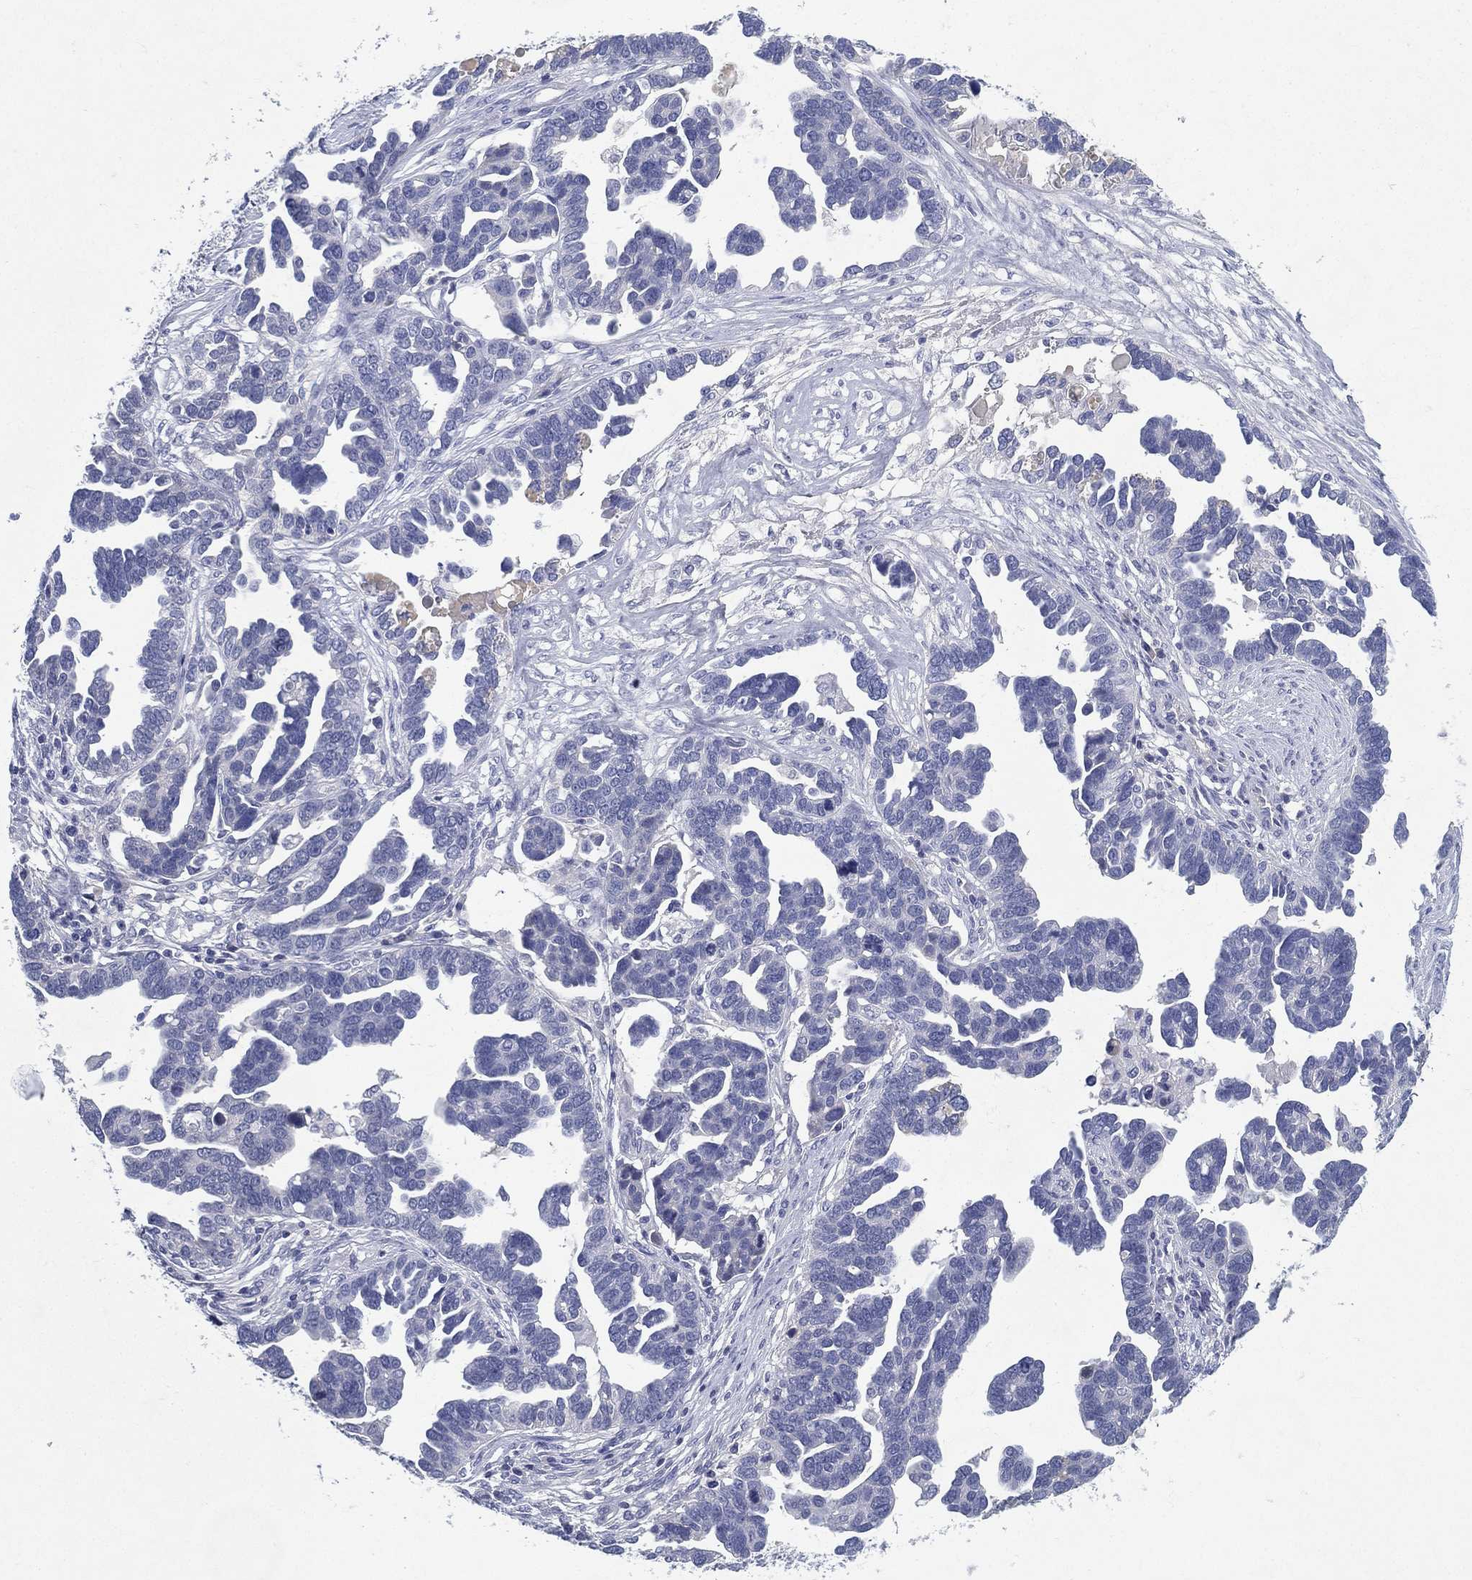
{"staining": {"intensity": "negative", "quantity": "none", "location": "none"}, "tissue": "ovarian cancer", "cell_type": "Tumor cells", "image_type": "cancer", "snomed": [{"axis": "morphology", "description": "Cystadenocarcinoma, serous, NOS"}, {"axis": "topography", "description": "Ovary"}], "caption": "This is an immunohistochemistry (IHC) photomicrograph of ovarian cancer. There is no positivity in tumor cells.", "gene": "RGS13", "patient": {"sex": "female", "age": 54}}